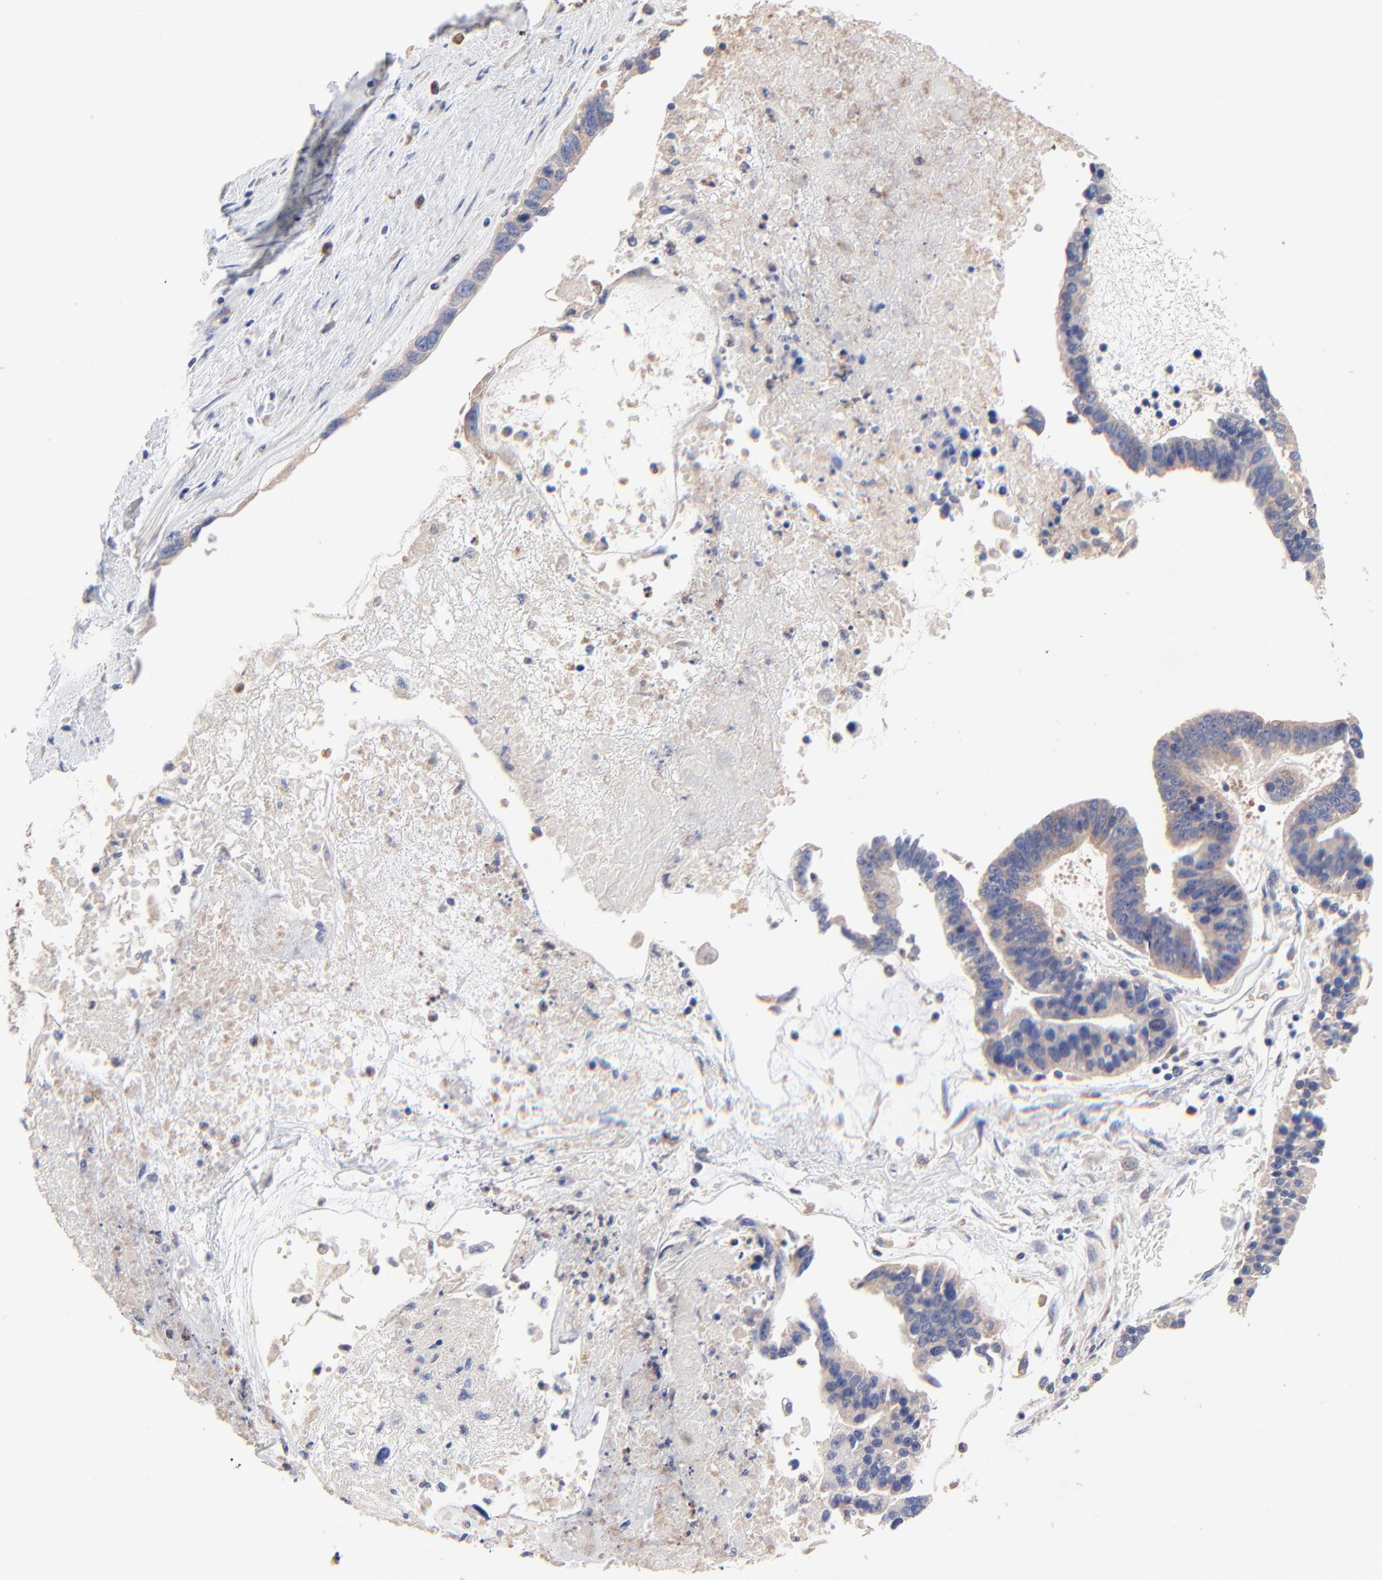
{"staining": {"intensity": "moderate", "quantity": ">75%", "location": "cytoplasmic/membranous"}, "tissue": "ovarian cancer", "cell_type": "Tumor cells", "image_type": "cancer", "snomed": [{"axis": "morphology", "description": "Carcinoma, endometroid"}, {"axis": "morphology", "description": "Cystadenocarcinoma, serous, NOS"}, {"axis": "topography", "description": "Ovary"}], "caption": "Human ovarian cancer stained with a protein marker demonstrates moderate staining in tumor cells.", "gene": "PPFIBP2", "patient": {"sex": "female", "age": 45}}